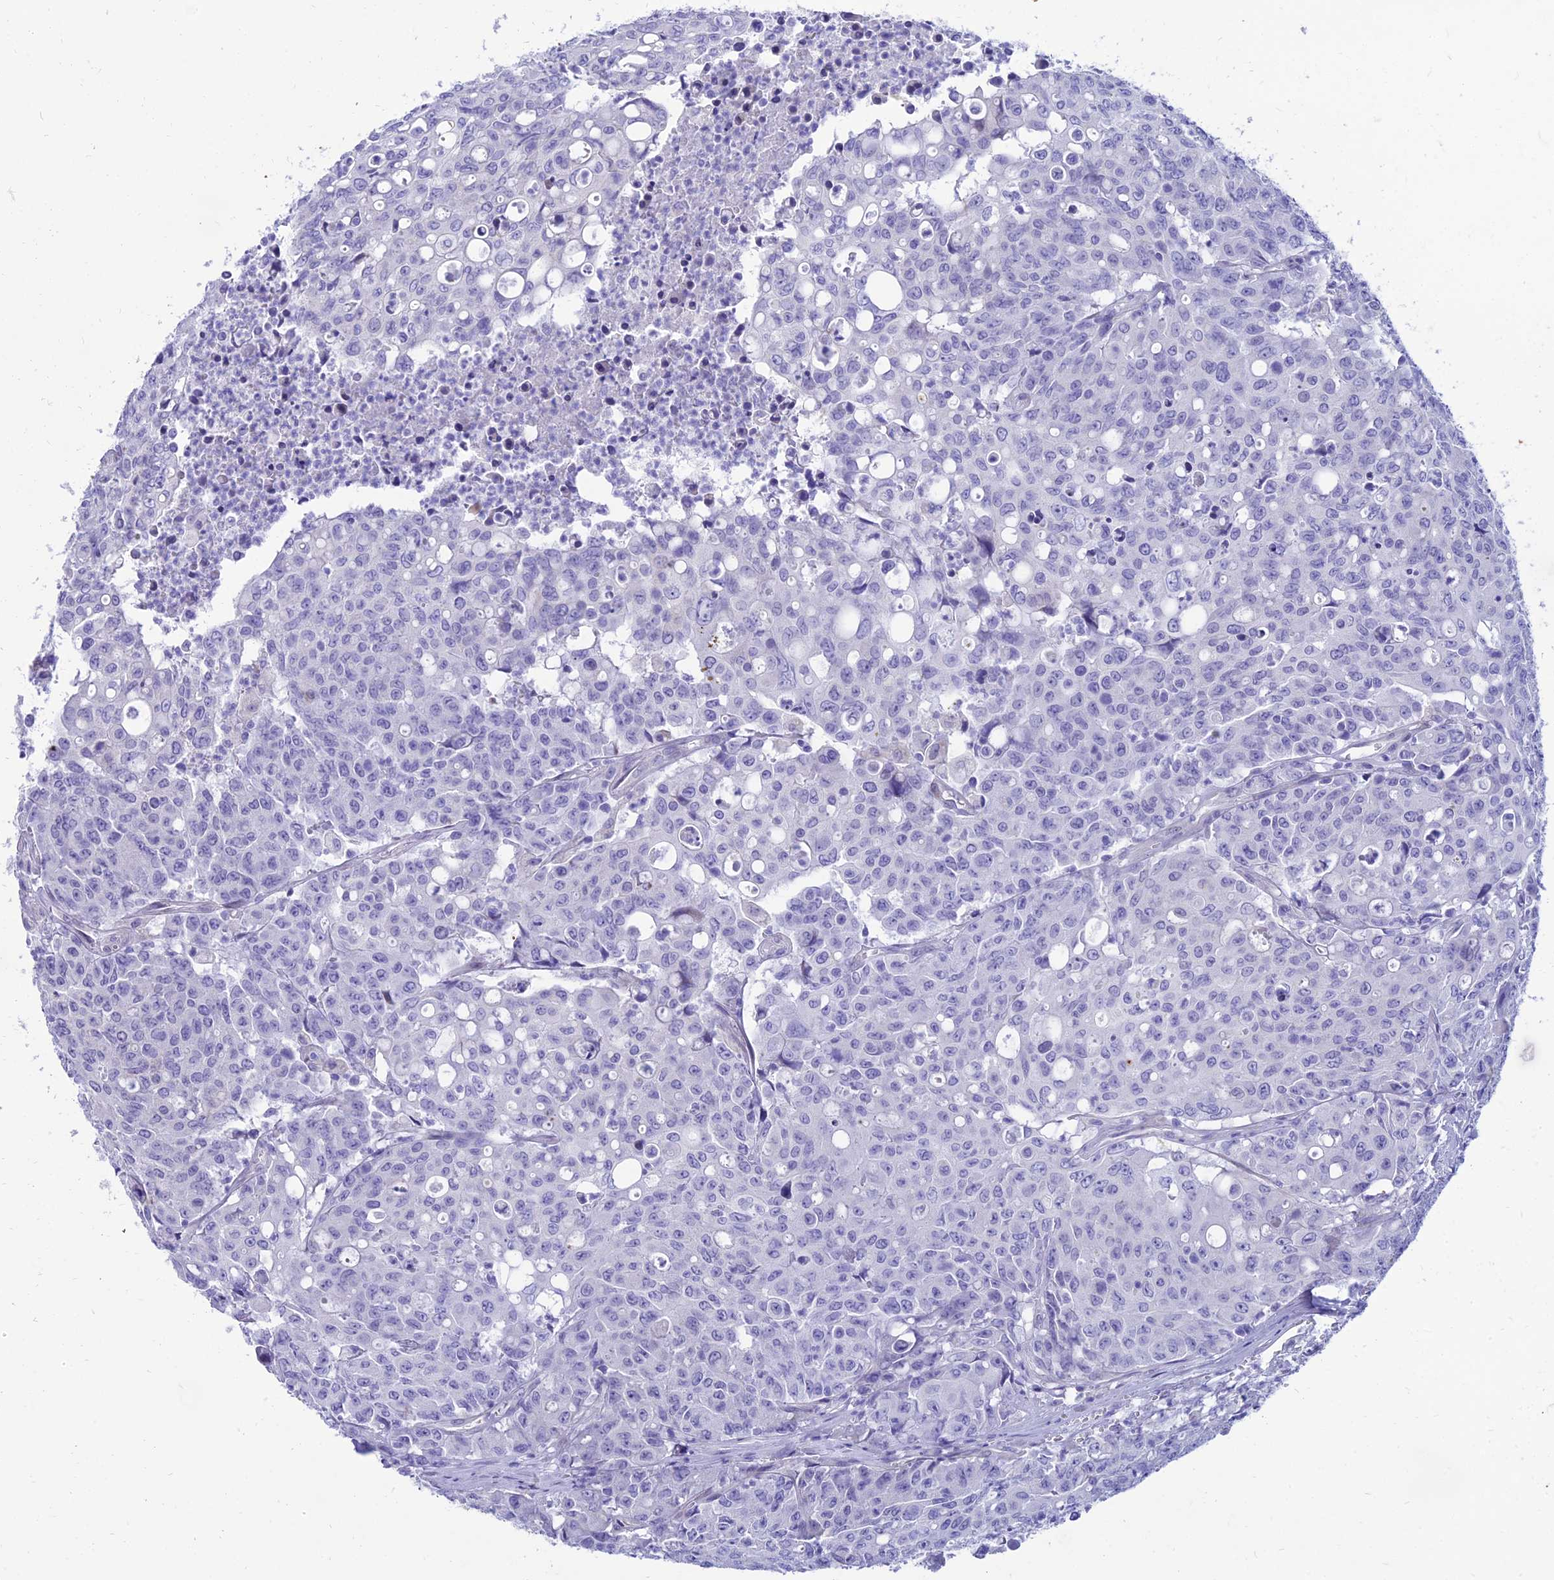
{"staining": {"intensity": "negative", "quantity": "none", "location": "none"}, "tissue": "colorectal cancer", "cell_type": "Tumor cells", "image_type": "cancer", "snomed": [{"axis": "morphology", "description": "Adenocarcinoma, NOS"}, {"axis": "topography", "description": "Colon"}], "caption": "DAB immunohistochemical staining of human colorectal cancer shows no significant positivity in tumor cells.", "gene": "TAC3", "patient": {"sex": "male", "age": 51}}